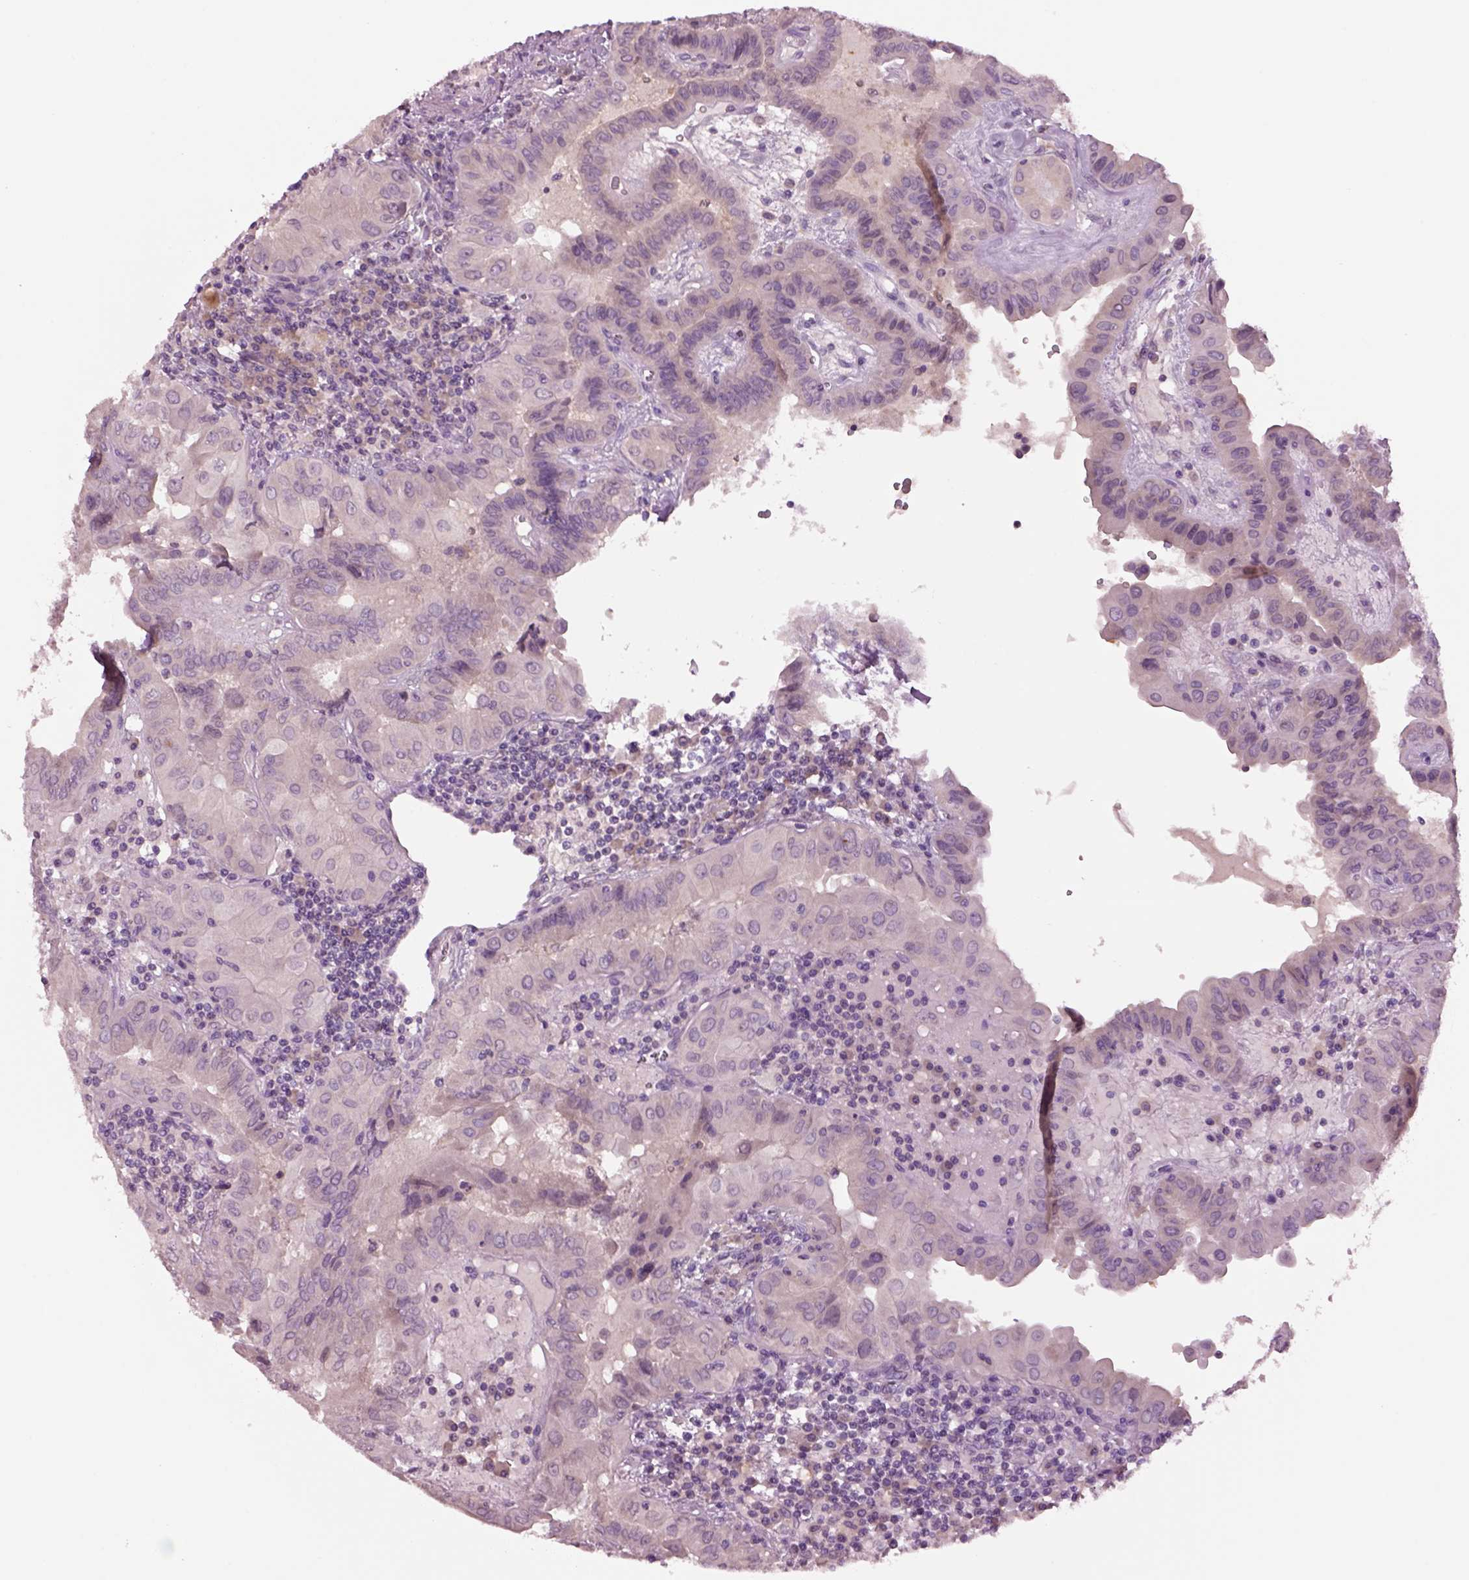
{"staining": {"intensity": "negative", "quantity": "none", "location": "none"}, "tissue": "thyroid cancer", "cell_type": "Tumor cells", "image_type": "cancer", "snomed": [{"axis": "morphology", "description": "Papillary adenocarcinoma, NOS"}, {"axis": "topography", "description": "Thyroid gland"}], "caption": "An immunohistochemistry (IHC) micrograph of thyroid cancer is shown. There is no staining in tumor cells of thyroid cancer.", "gene": "CLPSL1", "patient": {"sex": "female", "age": 37}}